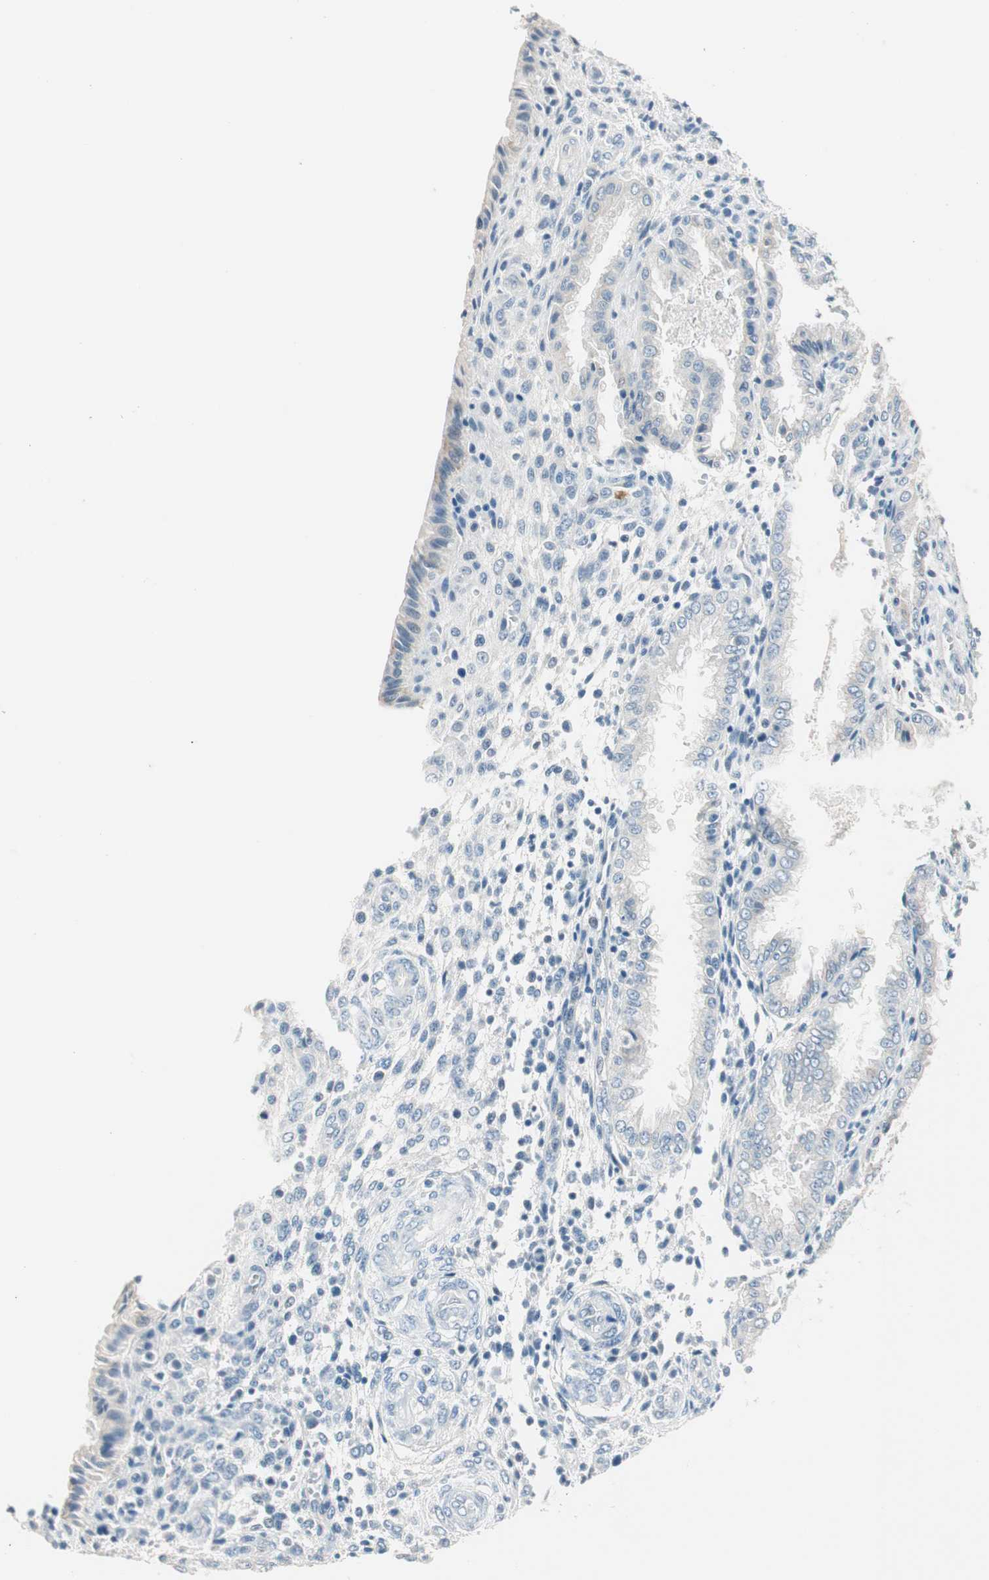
{"staining": {"intensity": "negative", "quantity": "none", "location": "none"}, "tissue": "endometrium", "cell_type": "Cells in endometrial stroma", "image_type": "normal", "snomed": [{"axis": "morphology", "description": "Normal tissue, NOS"}, {"axis": "topography", "description": "Endometrium"}], "caption": "Immunohistochemistry histopathology image of benign endometrium stained for a protein (brown), which displays no expression in cells in endometrial stroma. Brightfield microscopy of immunohistochemistry stained with DAB (brown) and hematoxylin (blue), captured at high magnification.", "gene": "GNAO1", "patient": {"sex": "female", "age": 33}}